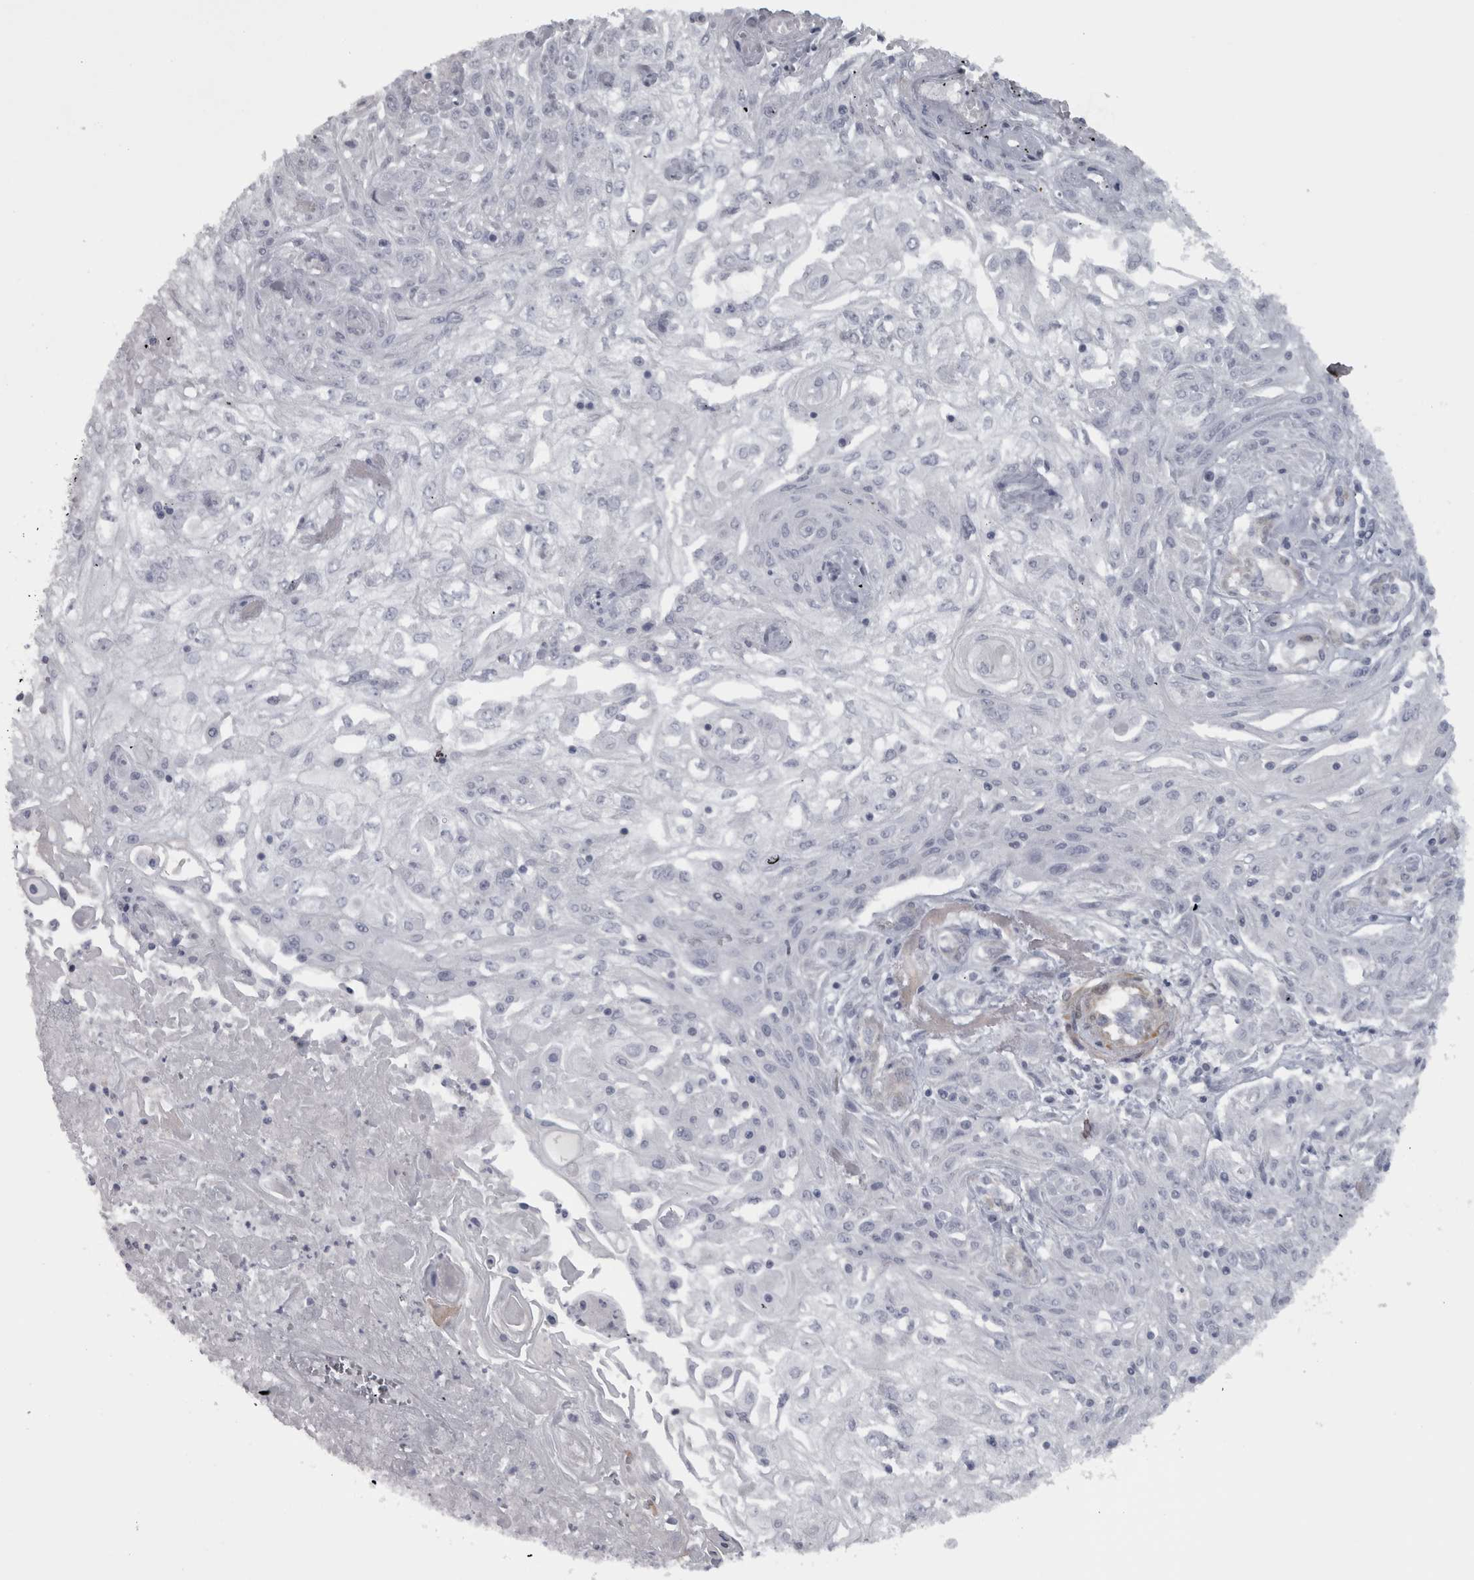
{"staining": {"intensity": "negative", "quantity": "none", "location": "none"}, "tissue": "skin cancer", "cell_type": "Tumor cells", "image_type": "cancer", "snomed": [{"axis": "morphology", "description": "Squamous cell carcinoma, NOS"}, {"axis": "morphology", "description": "Squamous cell carcinoma, metastatic, NOS"}, {"axis": "topography", "description": "Skin"}, {"axis": "topography", "description": "Lymph node"}], "caption": "Skin squamous cell carcinoma was stained to show a protein in brown. There is no significant expression in tumor cells.", "gene": "PPP1R12B", "patient": {"sex": "male", "age": 75}}